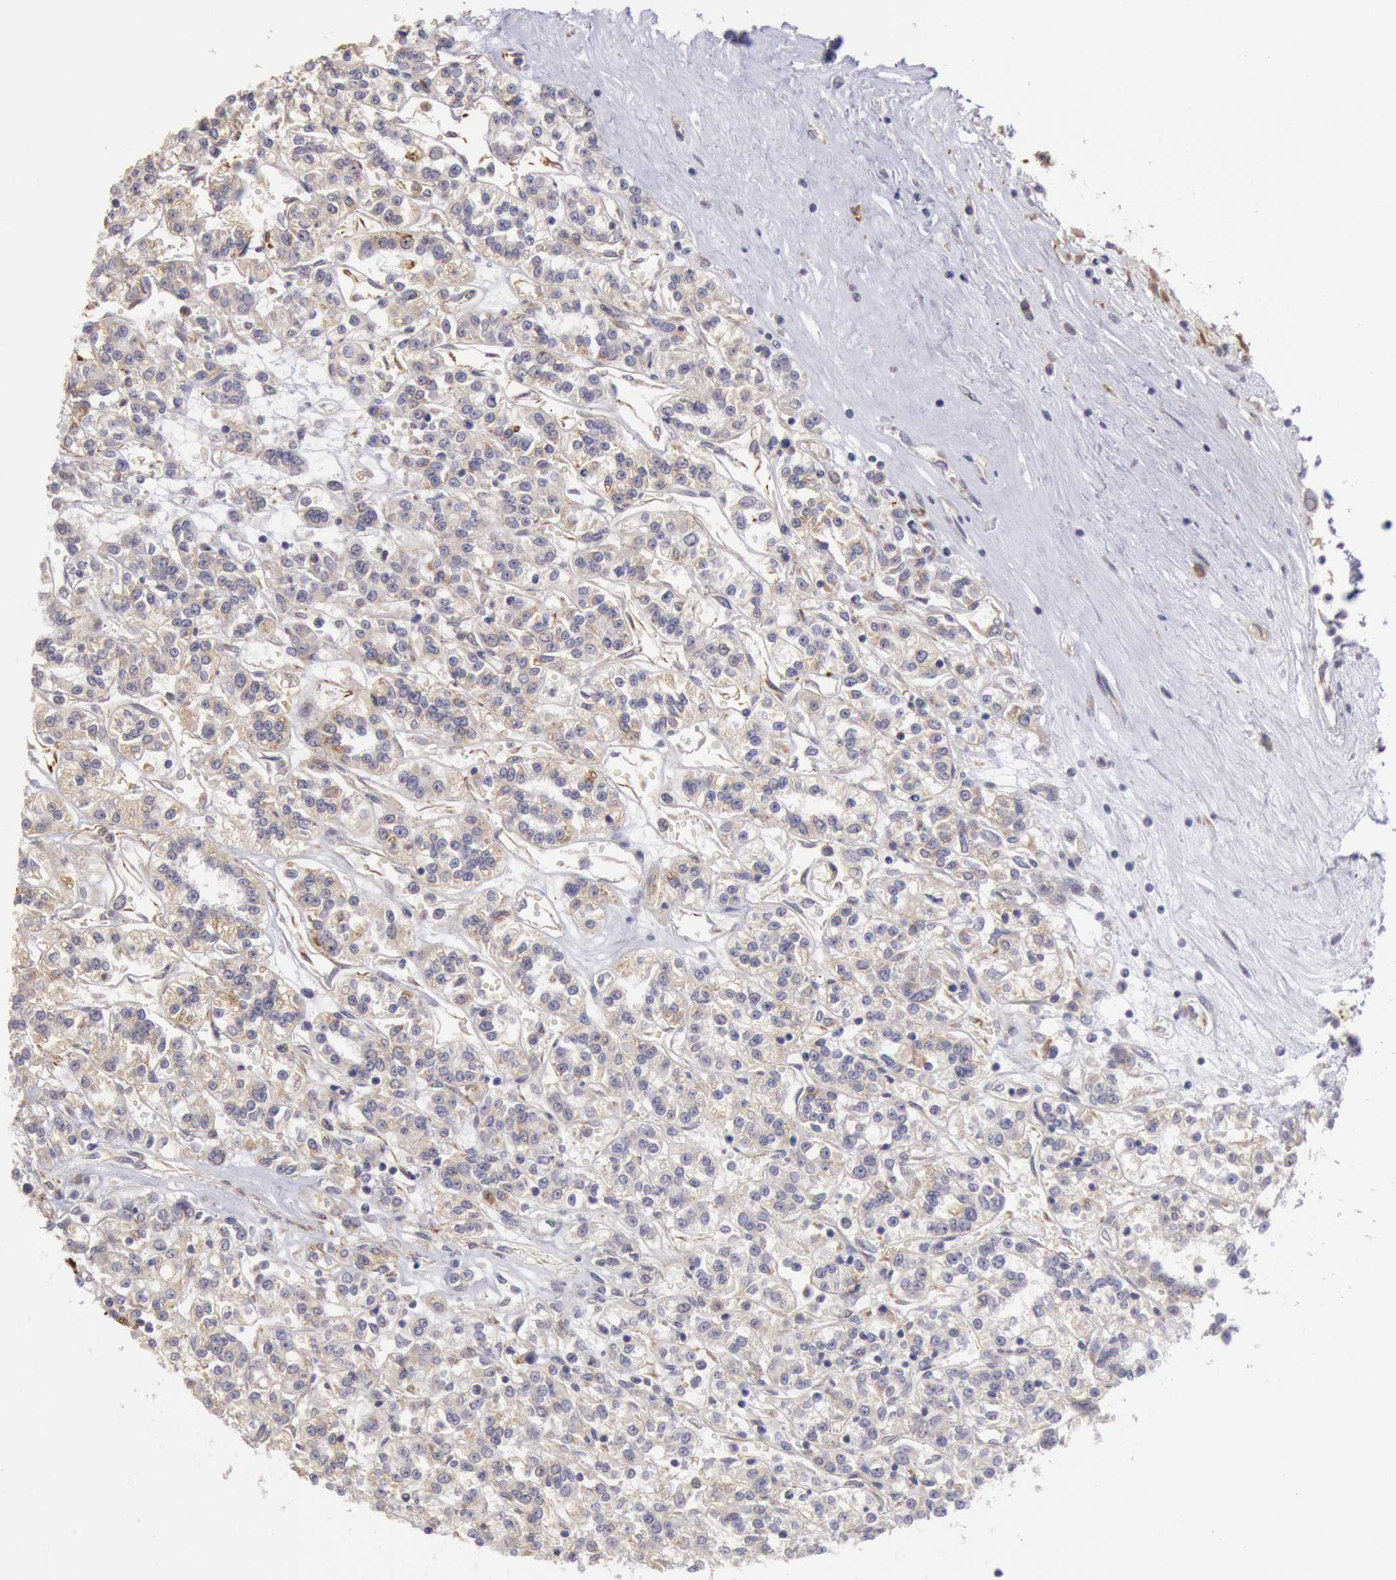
{"staining": {"intensity": "weak", "quantity": "25%-75%", "location": "cytoplasmic/membranous"}, "tissue": "renal cancer", "cell_type": "Tumor cells", "image_type": "cancer", "snomed": [{"axis": "morphology", "description": "Adenocarcinoma, NOS"}, {"axis": "topography", "description": "Kidney"}], "caption": "Tumor cells show low levels of weak cytoplasmic/membranous expression in about 25%-75% of cells in human renal adenocarcinoma.", "gene": "RNF139", "patient": {"sex": "female", "age": 76}}